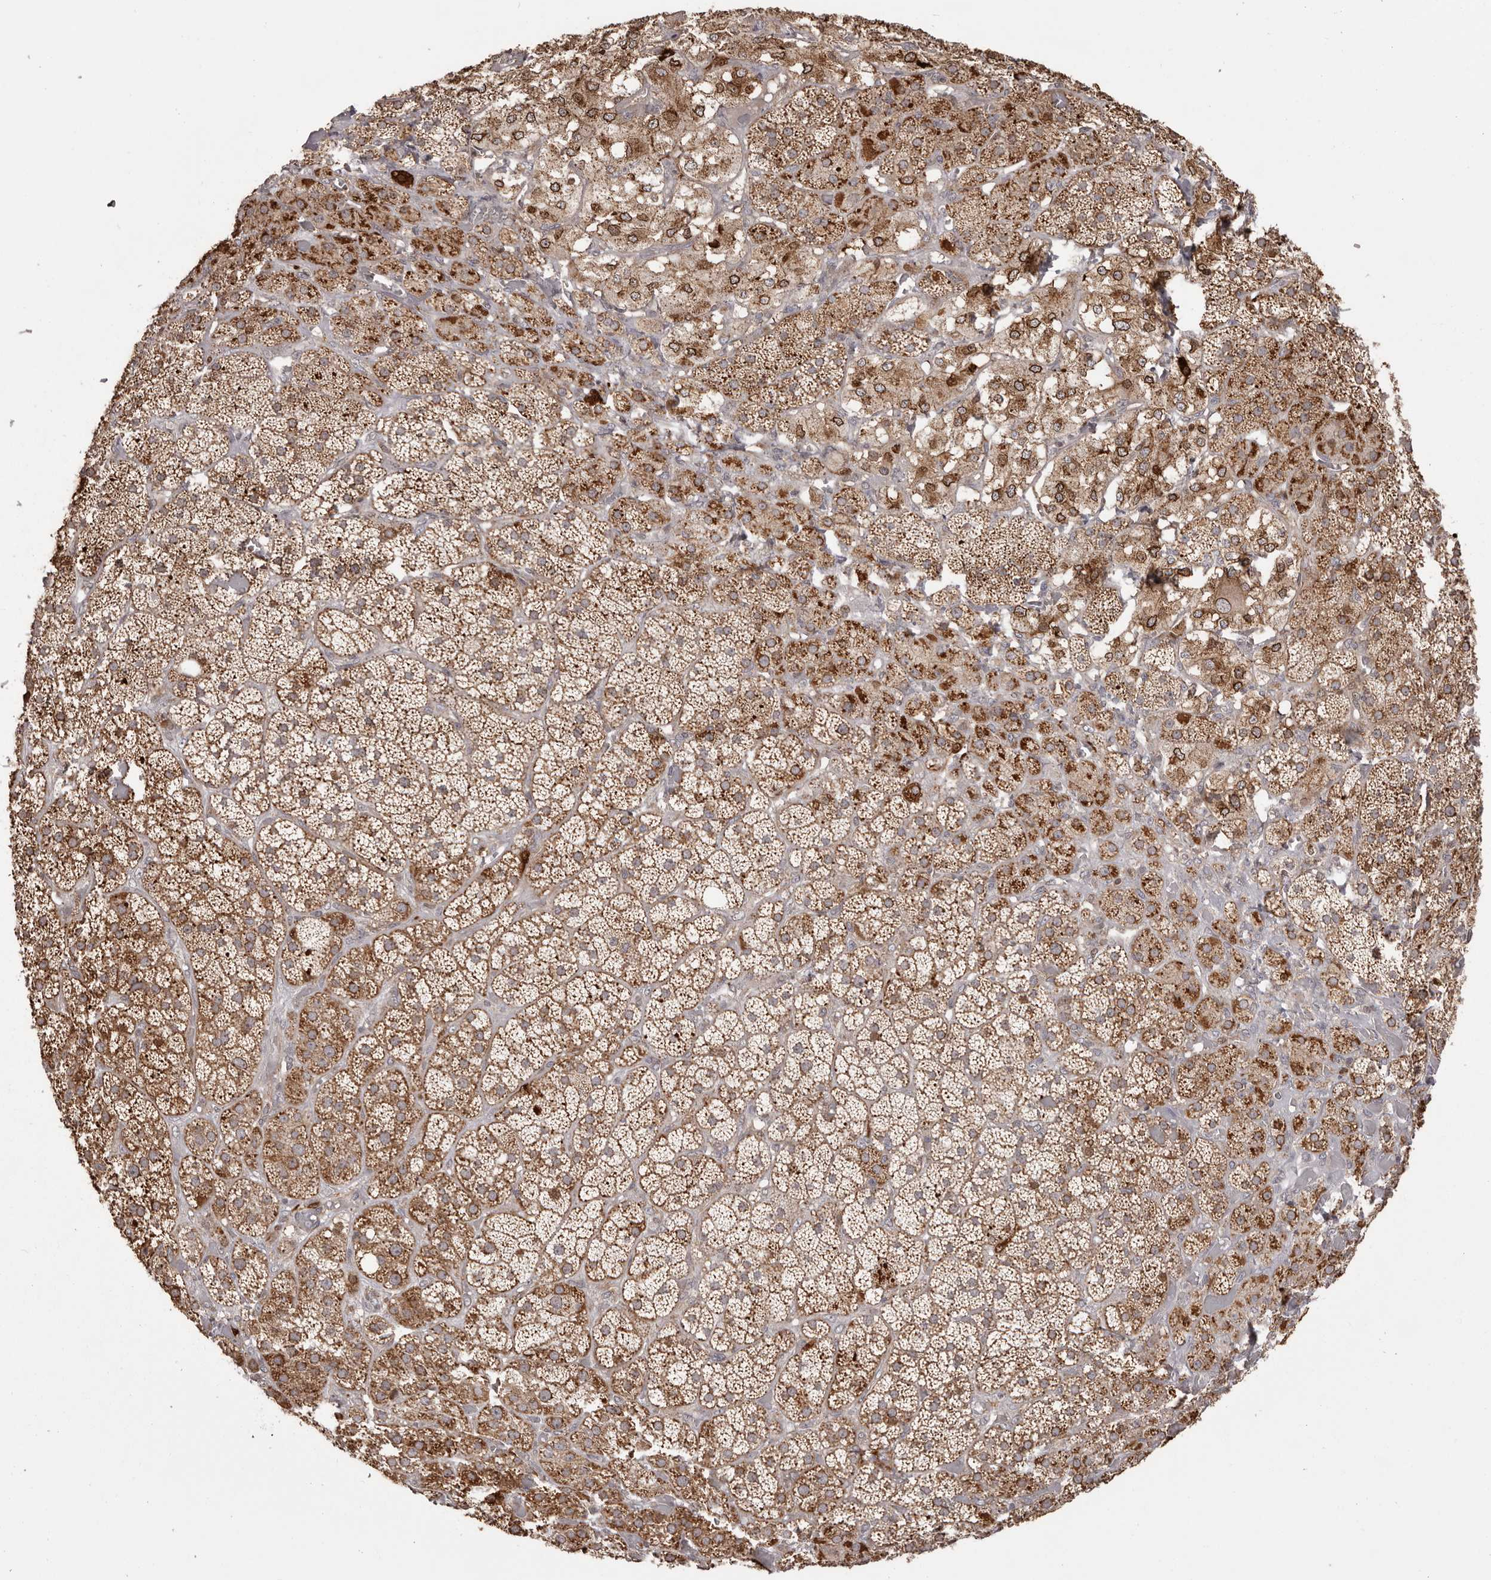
{"staining": {"intensity": "strong", "quantity": ">75%", "location": "cytoplasmic/membranous"}, "tissue": "adrenal gland", "cell_type": "Glandular cells", "image_type": "normal", "snomed": [{"axis": "morphology", "description": "Normal tissue, NOS"}, {"axis": "topography", "description": "Adrenal gland"}], "caption": "Glandular cells exhibit strong cytoplasmic/membranous staining in approximately >75% of cells in benign adrenal gland. (DAB = brown stain, brightfield microscopy at high magnification).", "gene": "GFOD1", "patient": {"sex": "male", "age": 57}}